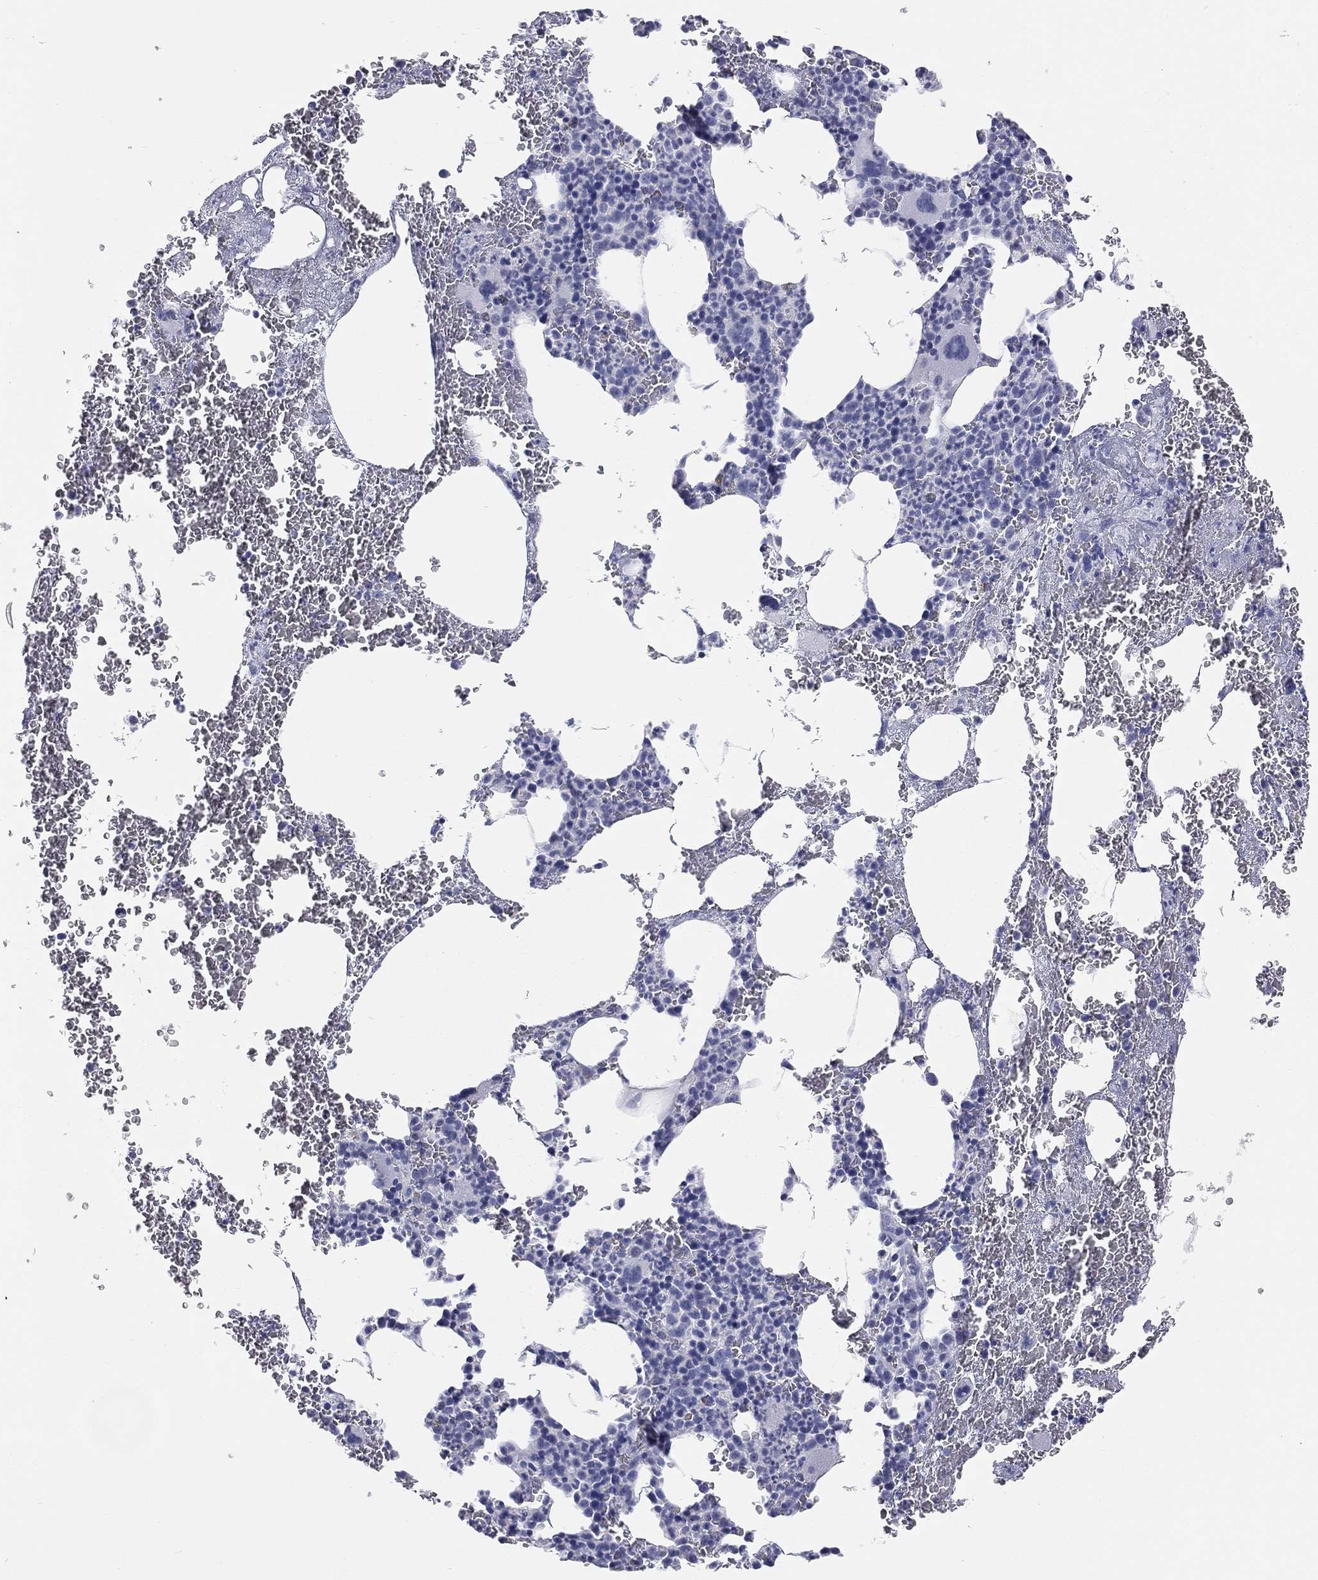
{"staining": {"intensity": "negative", "quantity": "none", "location": "none"}, "tissue": "bone marrow", "cell_type": "Hematopoietic cells", "image_type": "normal", "snomed": [{"axis": "morphology", "description": "Normal tissue, NOS"}, {"axis": "topography", "description": "Bone marrow"}], "caption": "Bone marrow was stained to show a protein in brown. There is no significant positivity in hematopoietic cells. The staining was performed using DAB to visualize the protein expression in brown, while the nuclei were stained in blue with hematoxylin (Magnification: 20x).", "gene": "STK31", "patient": {"sex": "male", "age": 91}}